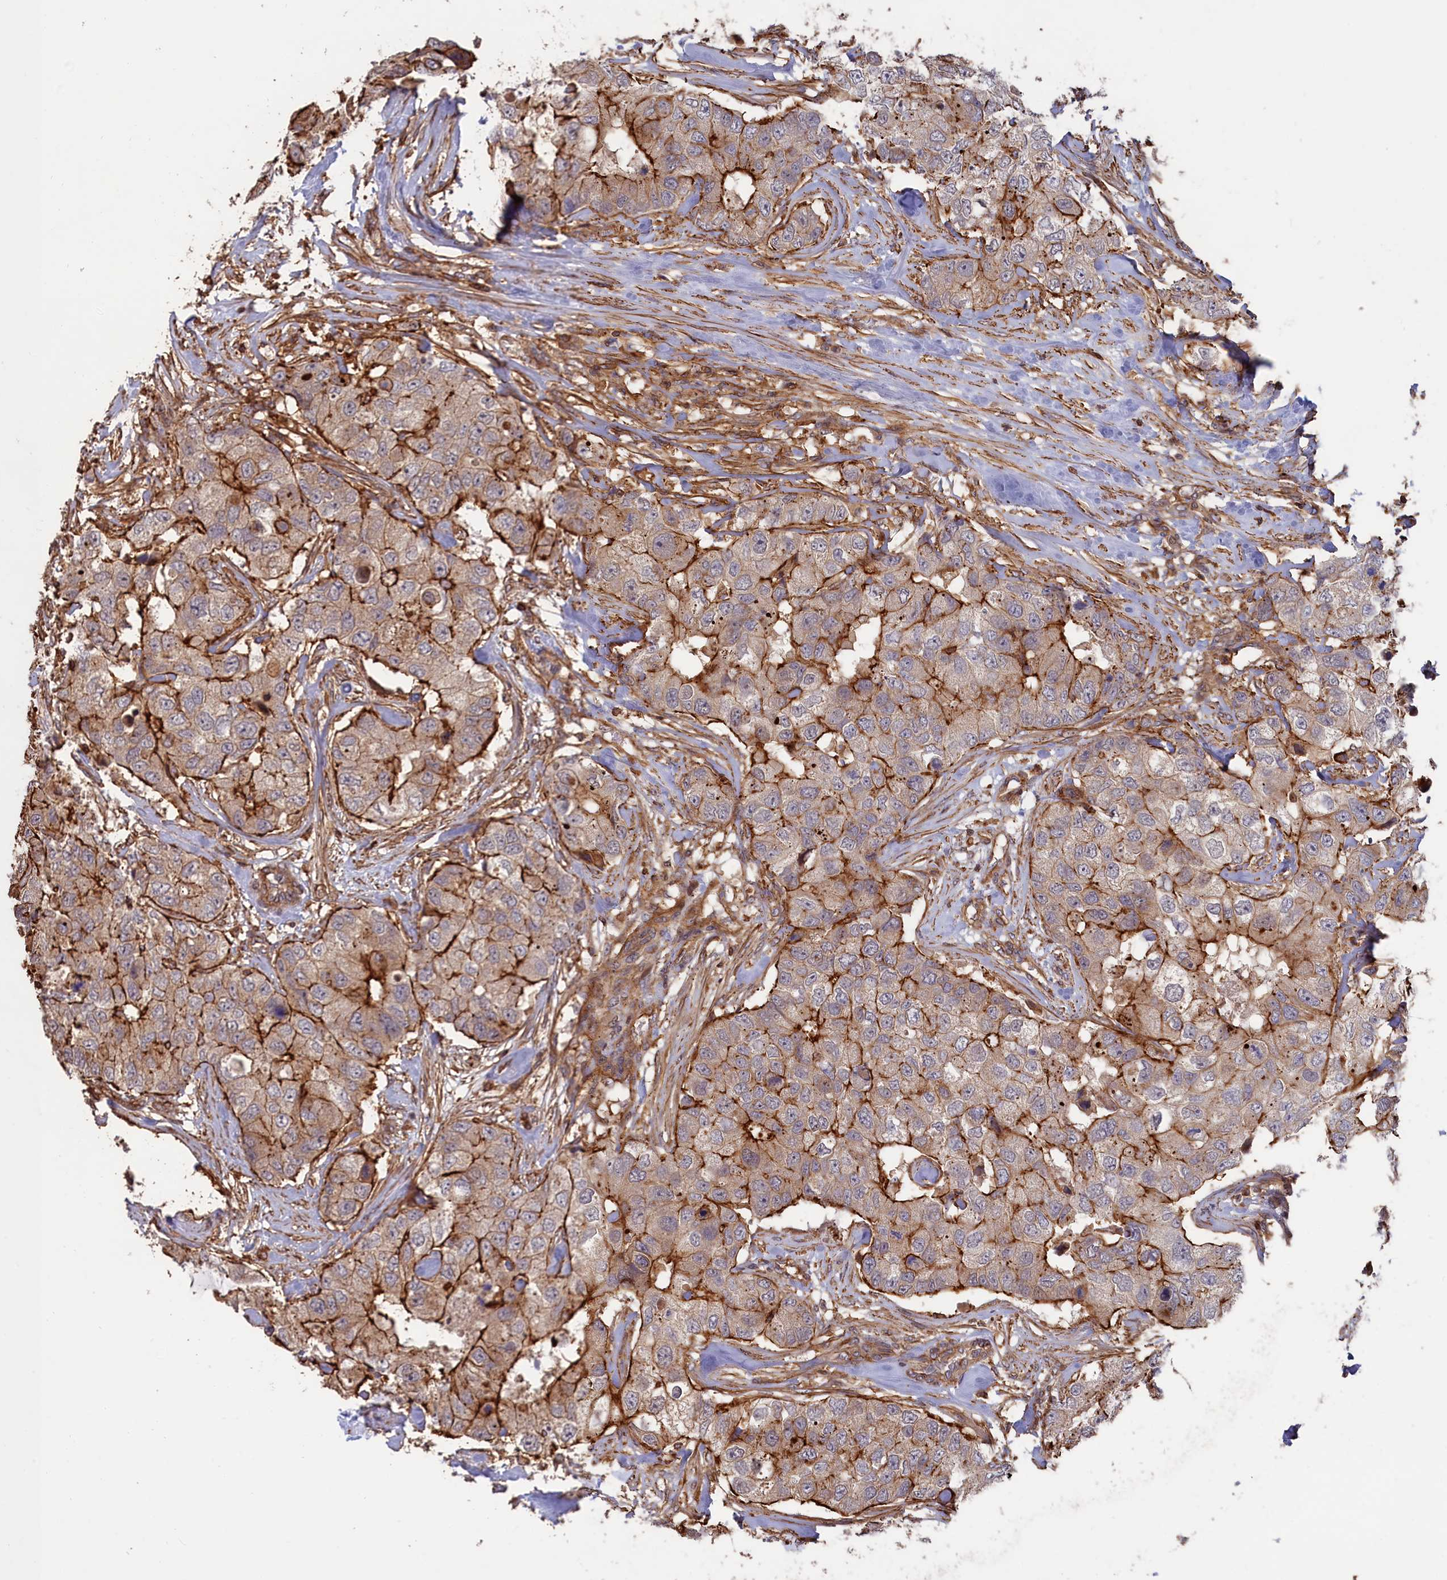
{"staining": {"intensity": "strong", "quantity": "25%-75%", "location": "cytoplasmic/membranous"}, "tissue": "breast cancer", "cell_type": "Tumor cells", "image_type": "cancer", "snomed": [{"axis": "morphology", "description": "Duct carcinoma"}, {"axis": "topography", "description": "Breast"}], "caption": "Immunohistochemistry (IHC) (DAB (3,3'-diaminobenzidine)) staining of invasive ductal carcinoma (breast) shows strong cytoplasmic/membranous protein staining in approximately 25%-75% of tumor cells.", "gene": "ANKRD27", "patient": {"sex": "female", "age": 62}}